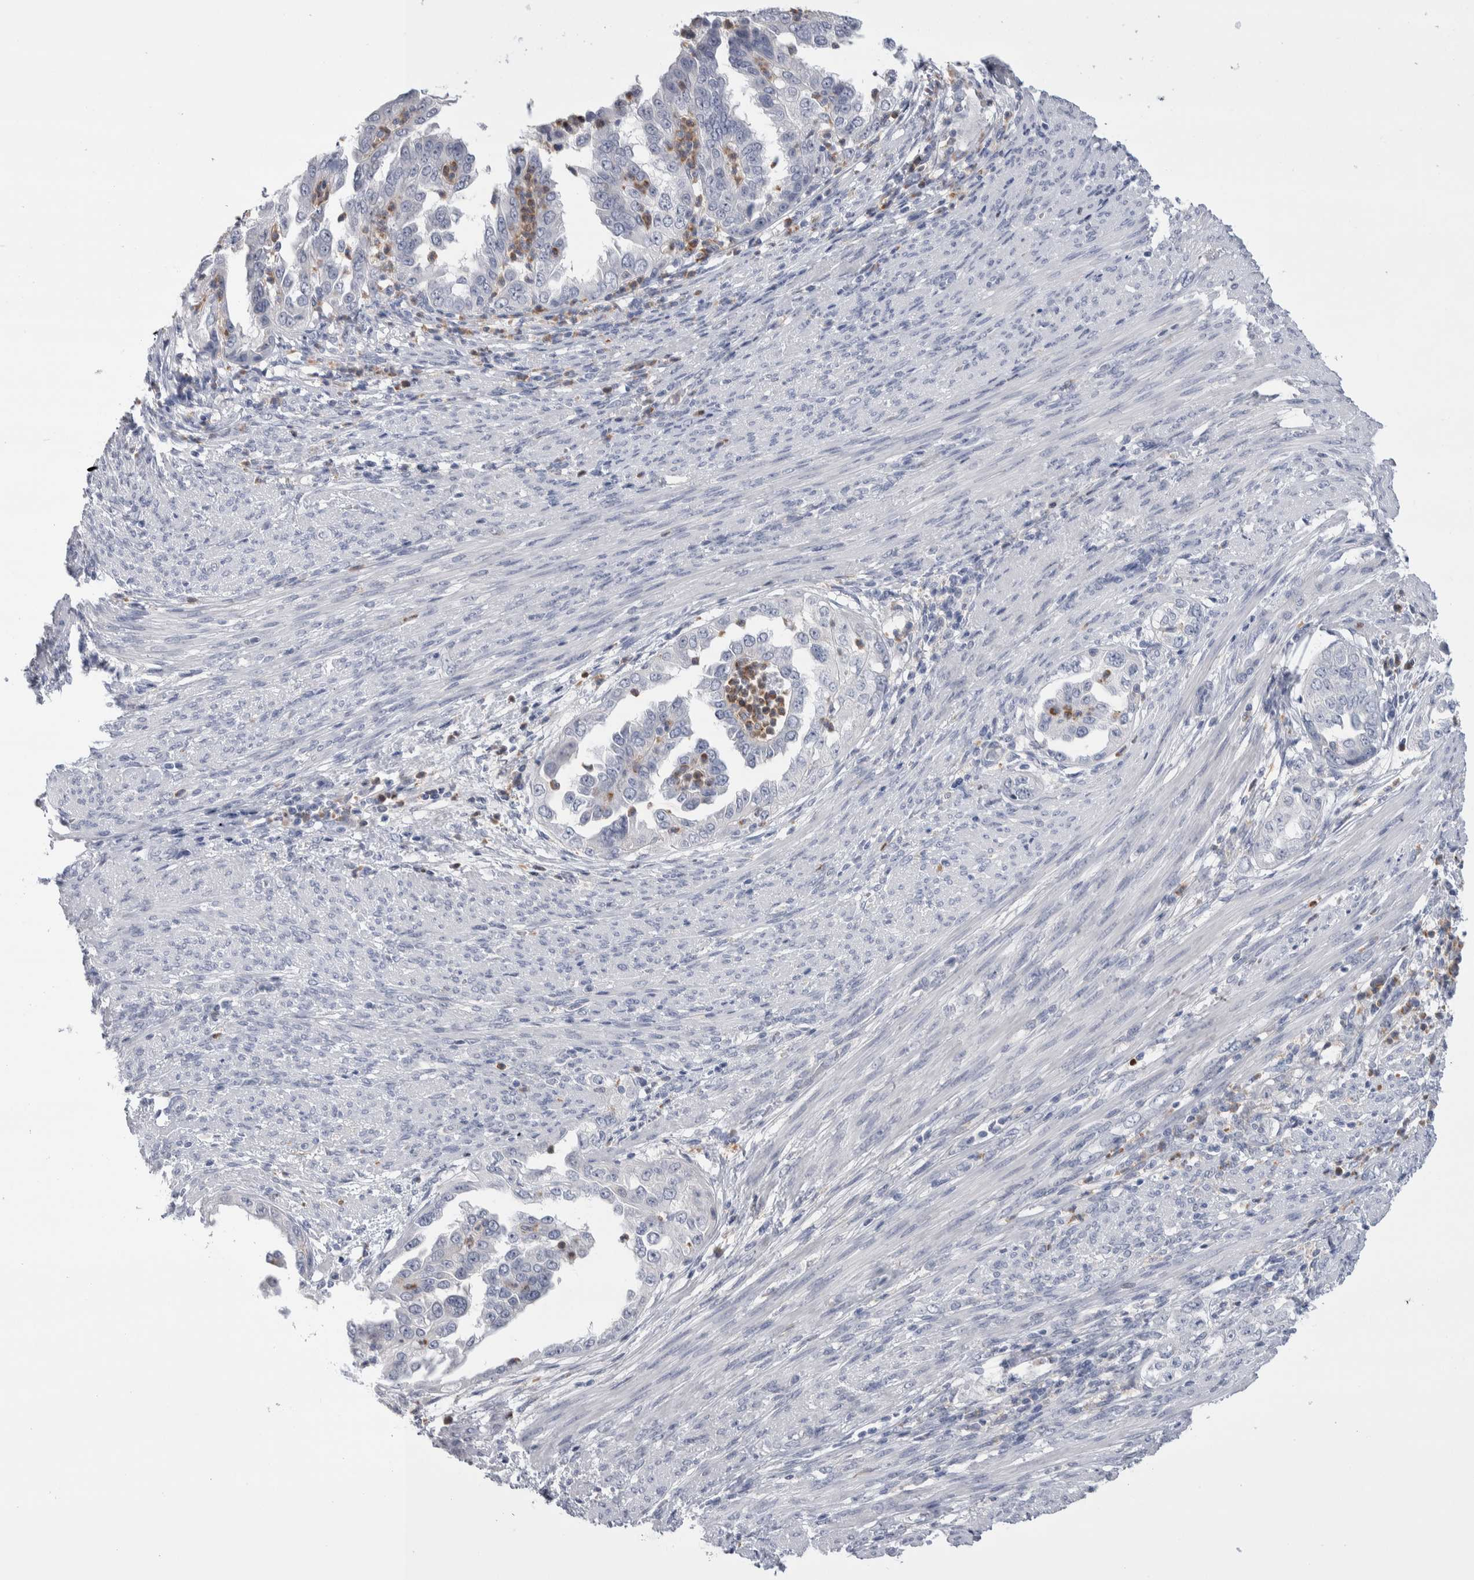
{"staining": {"intensity": "negative", "quantity": "none", "location": "none"}, "tissue": "endometrial cancer", "cell_type": "Tumor cells", "image_type": "cancer", "snomed": [{"axis": "morphology", "description": "Adenocarcinoma, NOS"}, {"axis": "topography", "description": "Endometrium"}], "caption": "Protein analysis of endometrial adenocarcinoma exhibits no significant staining in tumor cells.", "gene": "LURAP1L", "patient": {"sex": "female", "age": 85}}